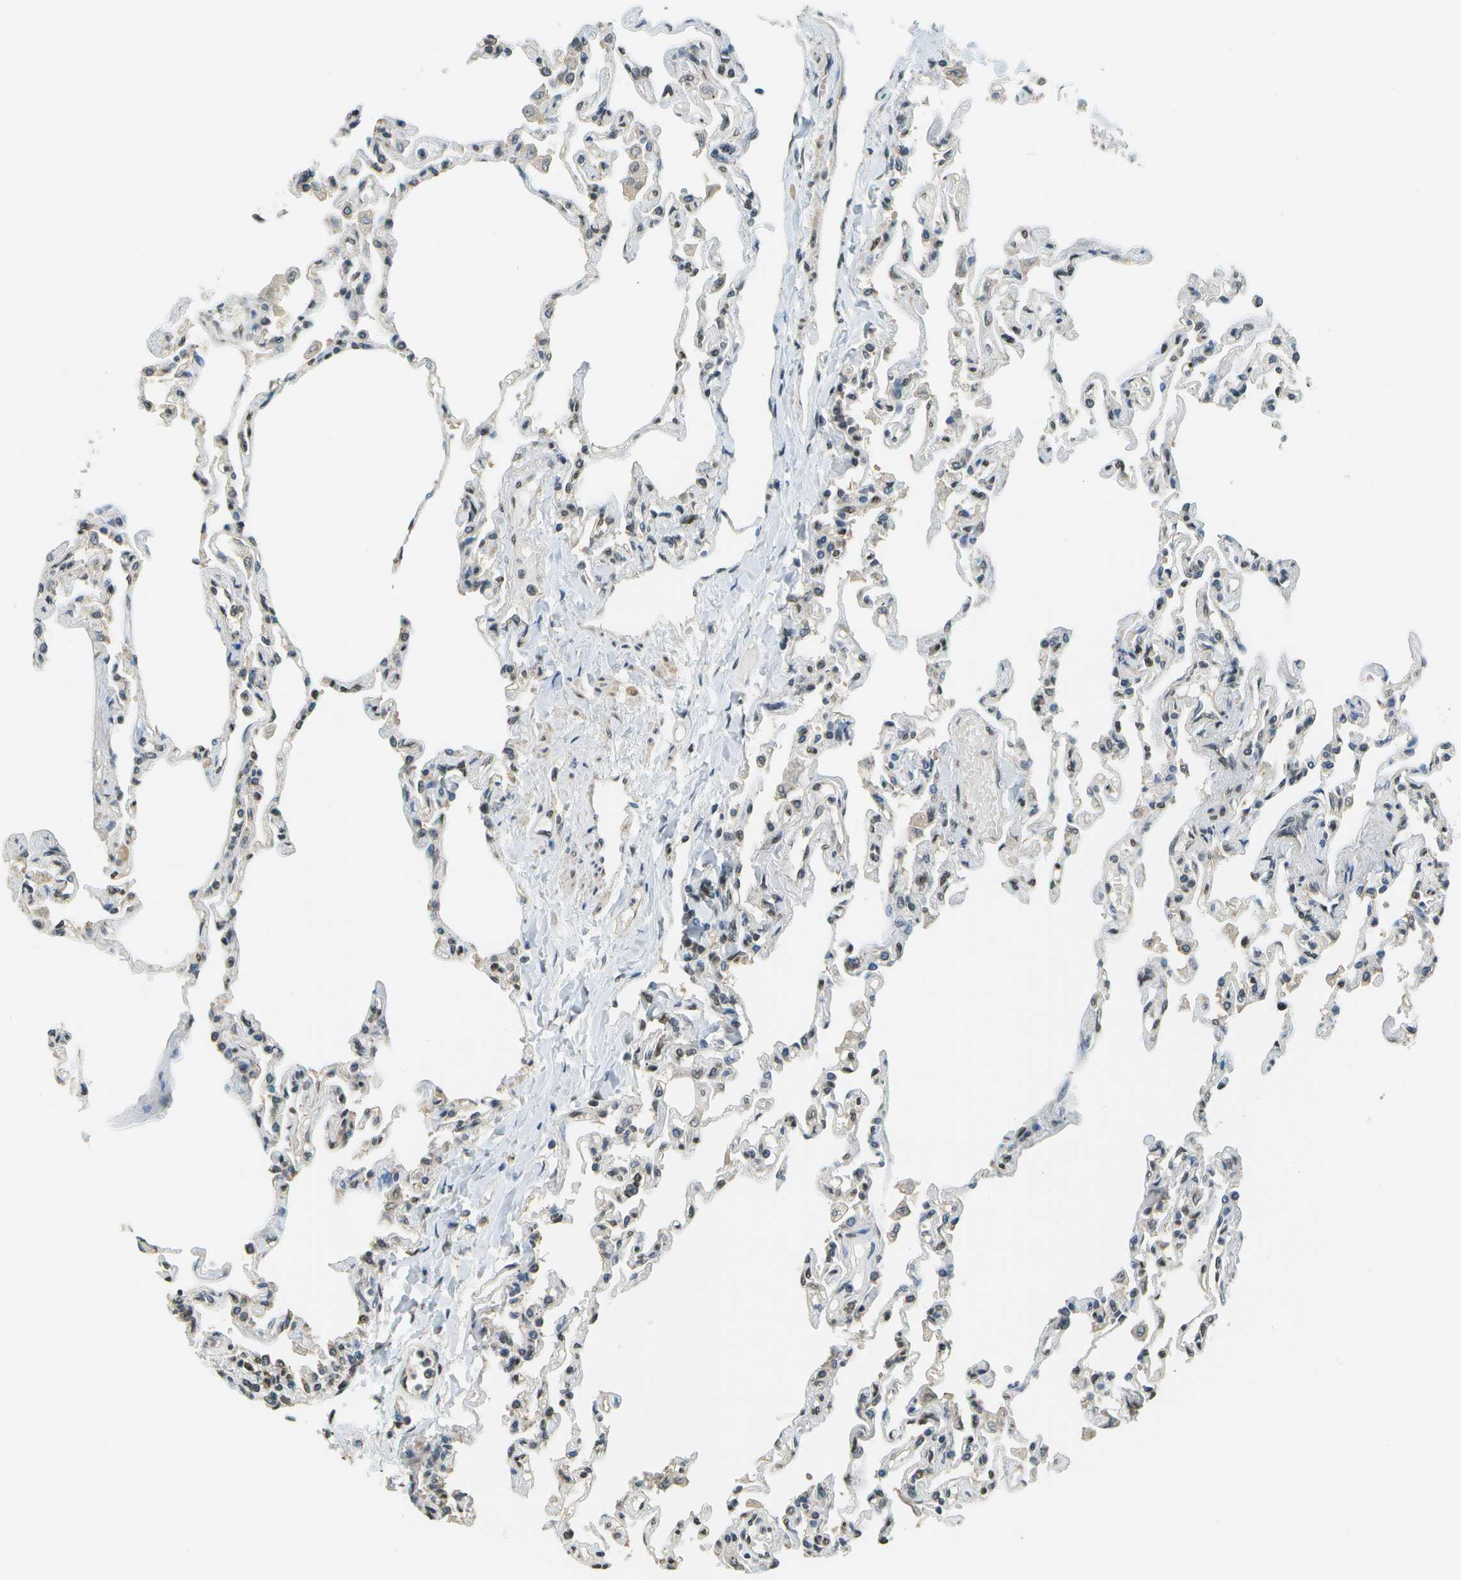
{"staining": {"intensity": "weak", "quantity": "25%-75%", "location": "nuclear"}, "tissue": "lung", "cell_type": "Alveolar cells", "image_type": "normal", "snomed": [{"axis": "morphology", "description": "Normal tissue, NOS"}, {"axis": "topography", "description": "Lung"}], "caption": "IHC image of benign lung: human lung stained using IHC demonstrates low levels of weak protein expression localized specifically in the nuclear of alveolar cells, appearing as a nuclear brown color.", "gene": "ABL2", "patient": {"sex": "male", "age": 21}}